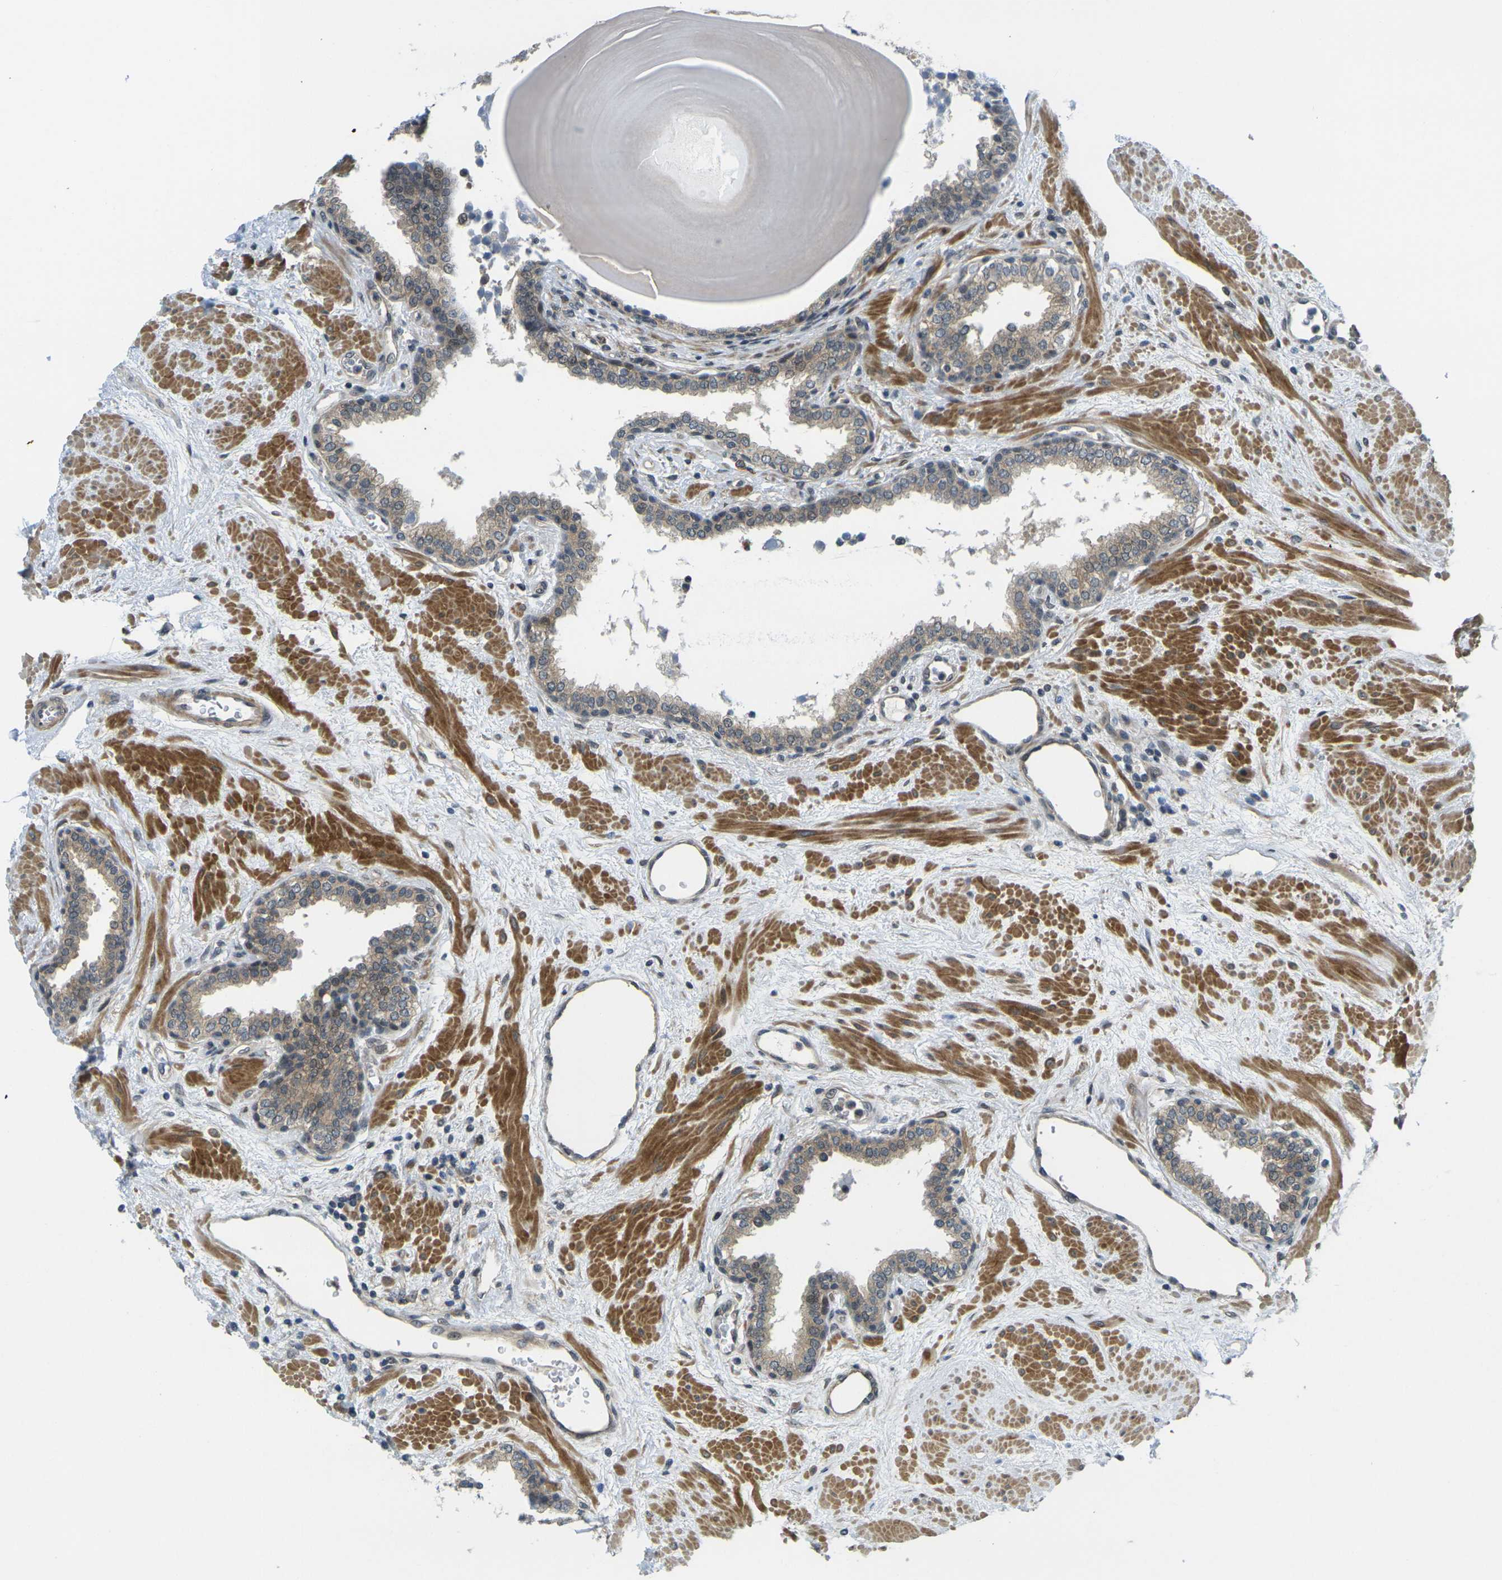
{"staining": {"intensity": "weak", "quantity": "25%-75%", "location": "cytoplasmic/membranous"}, "tissue": "prostate", "cell_type": "Glandular cells", "image_type": "normal", "snomed": [{"axis": "morphology", "description": "Normal tissue, NOS"}, {"axis": "topography", "description": "Prostate"}], "caption": "DAB (3,3'-diaminobenzidine) immunohistochemical staining of benign human prostate reveals weak cytoplasmic/membranous protein positivity in approximately 25%-75% of glandular cells. Immunohistochemistry (ihc) stains the protein in brown and the nuclei are stained blue.", "gene": "KCTD10", "patient": {"sex": "male", "age": 51}}